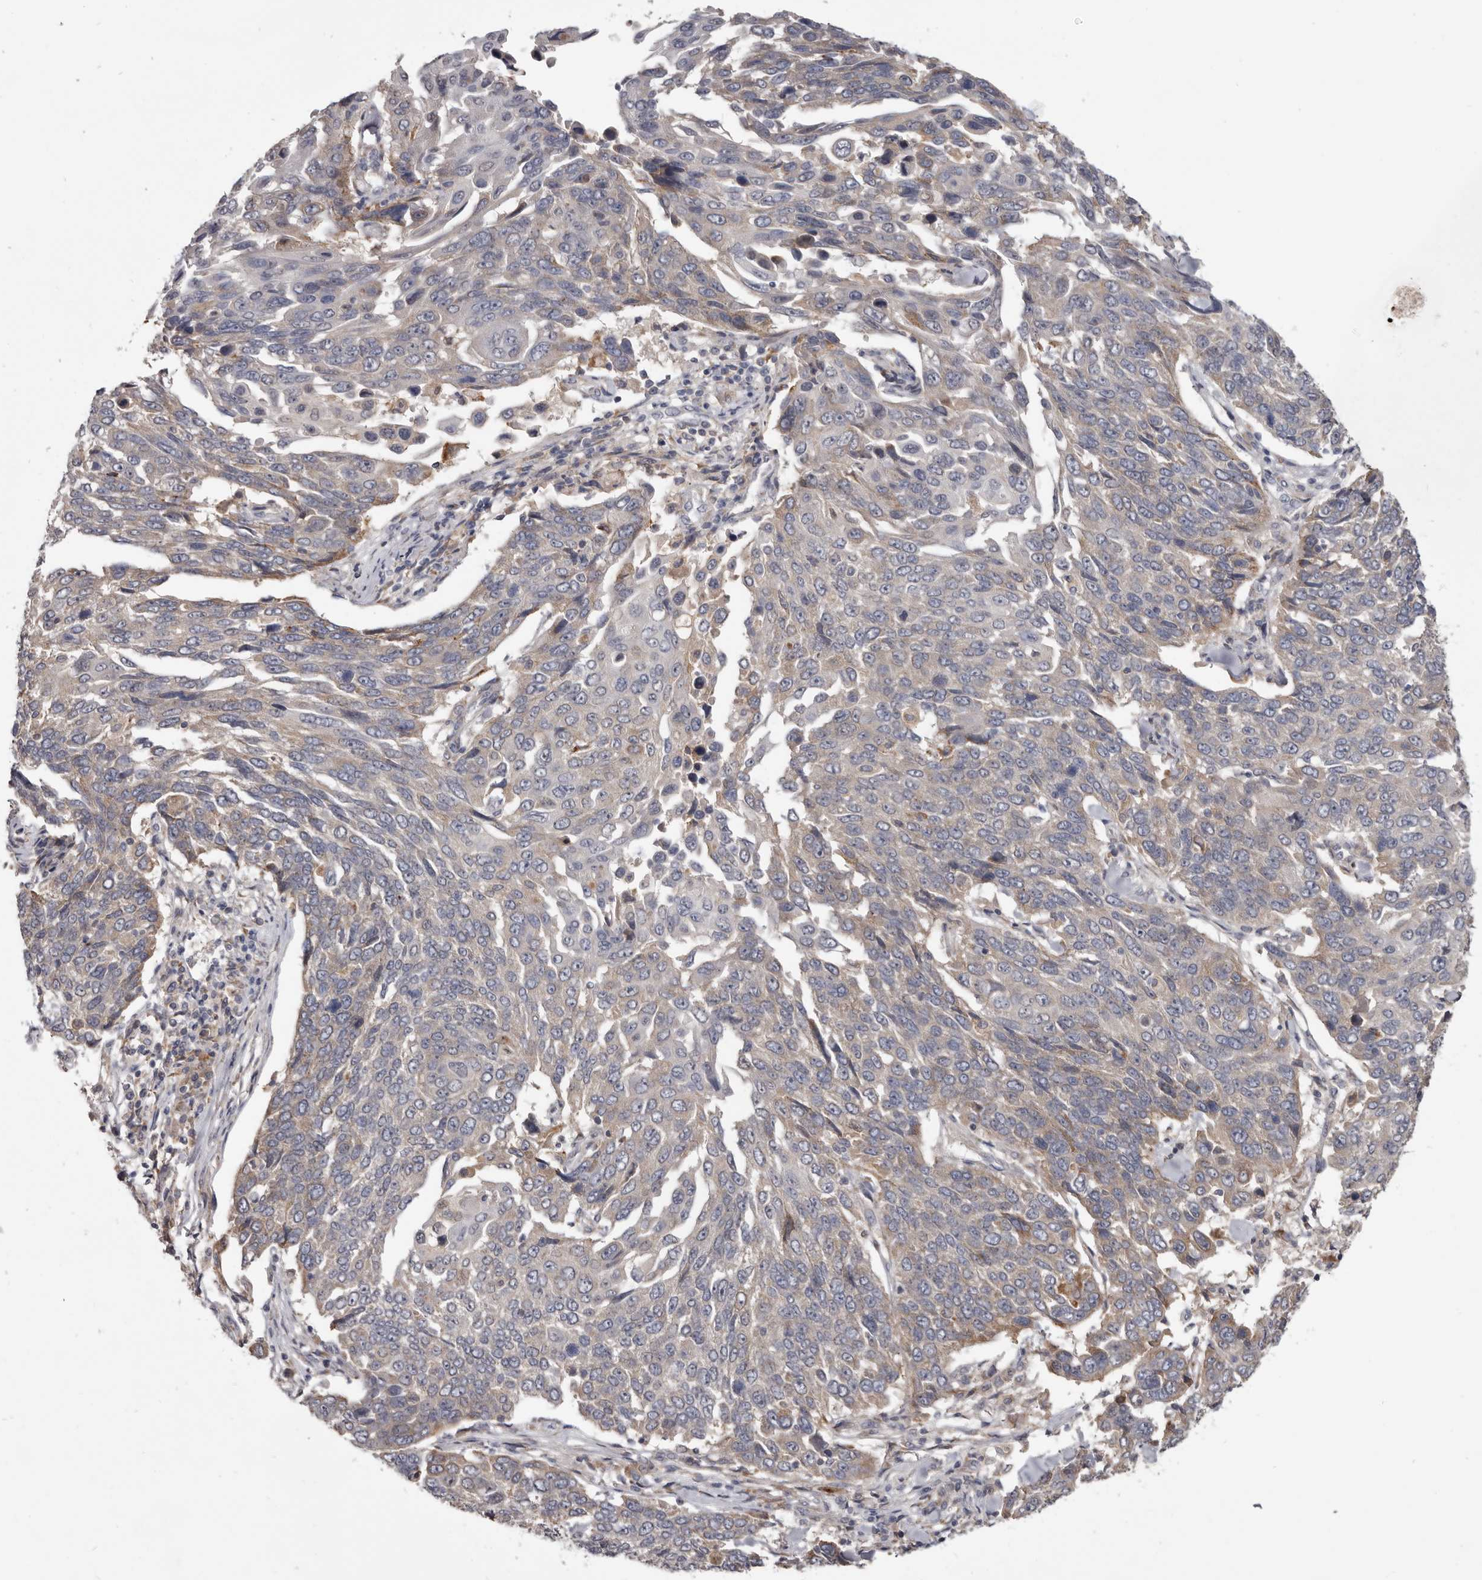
{"staining": {"intensity": "moderate", "quantity": "<25%", "location": "cytoplasmic/membranous"}, "tissue": "lung cancer", "cell_type": "Tumor cells", "image_type": "cancer", "snomed": [{"axis": "morphology", "description": "Squamous cell carcinoma, NOS"}, {"axis": "topography", "description": "Lung"}], "caption": "Tumor cells demonstrate moderate cytoplasmic/membranous expression in approximately <25% of cells in squamous cell carcinoma (lung).", "gene": "NENF", "patient": {"sex": "male", "age": 66}}